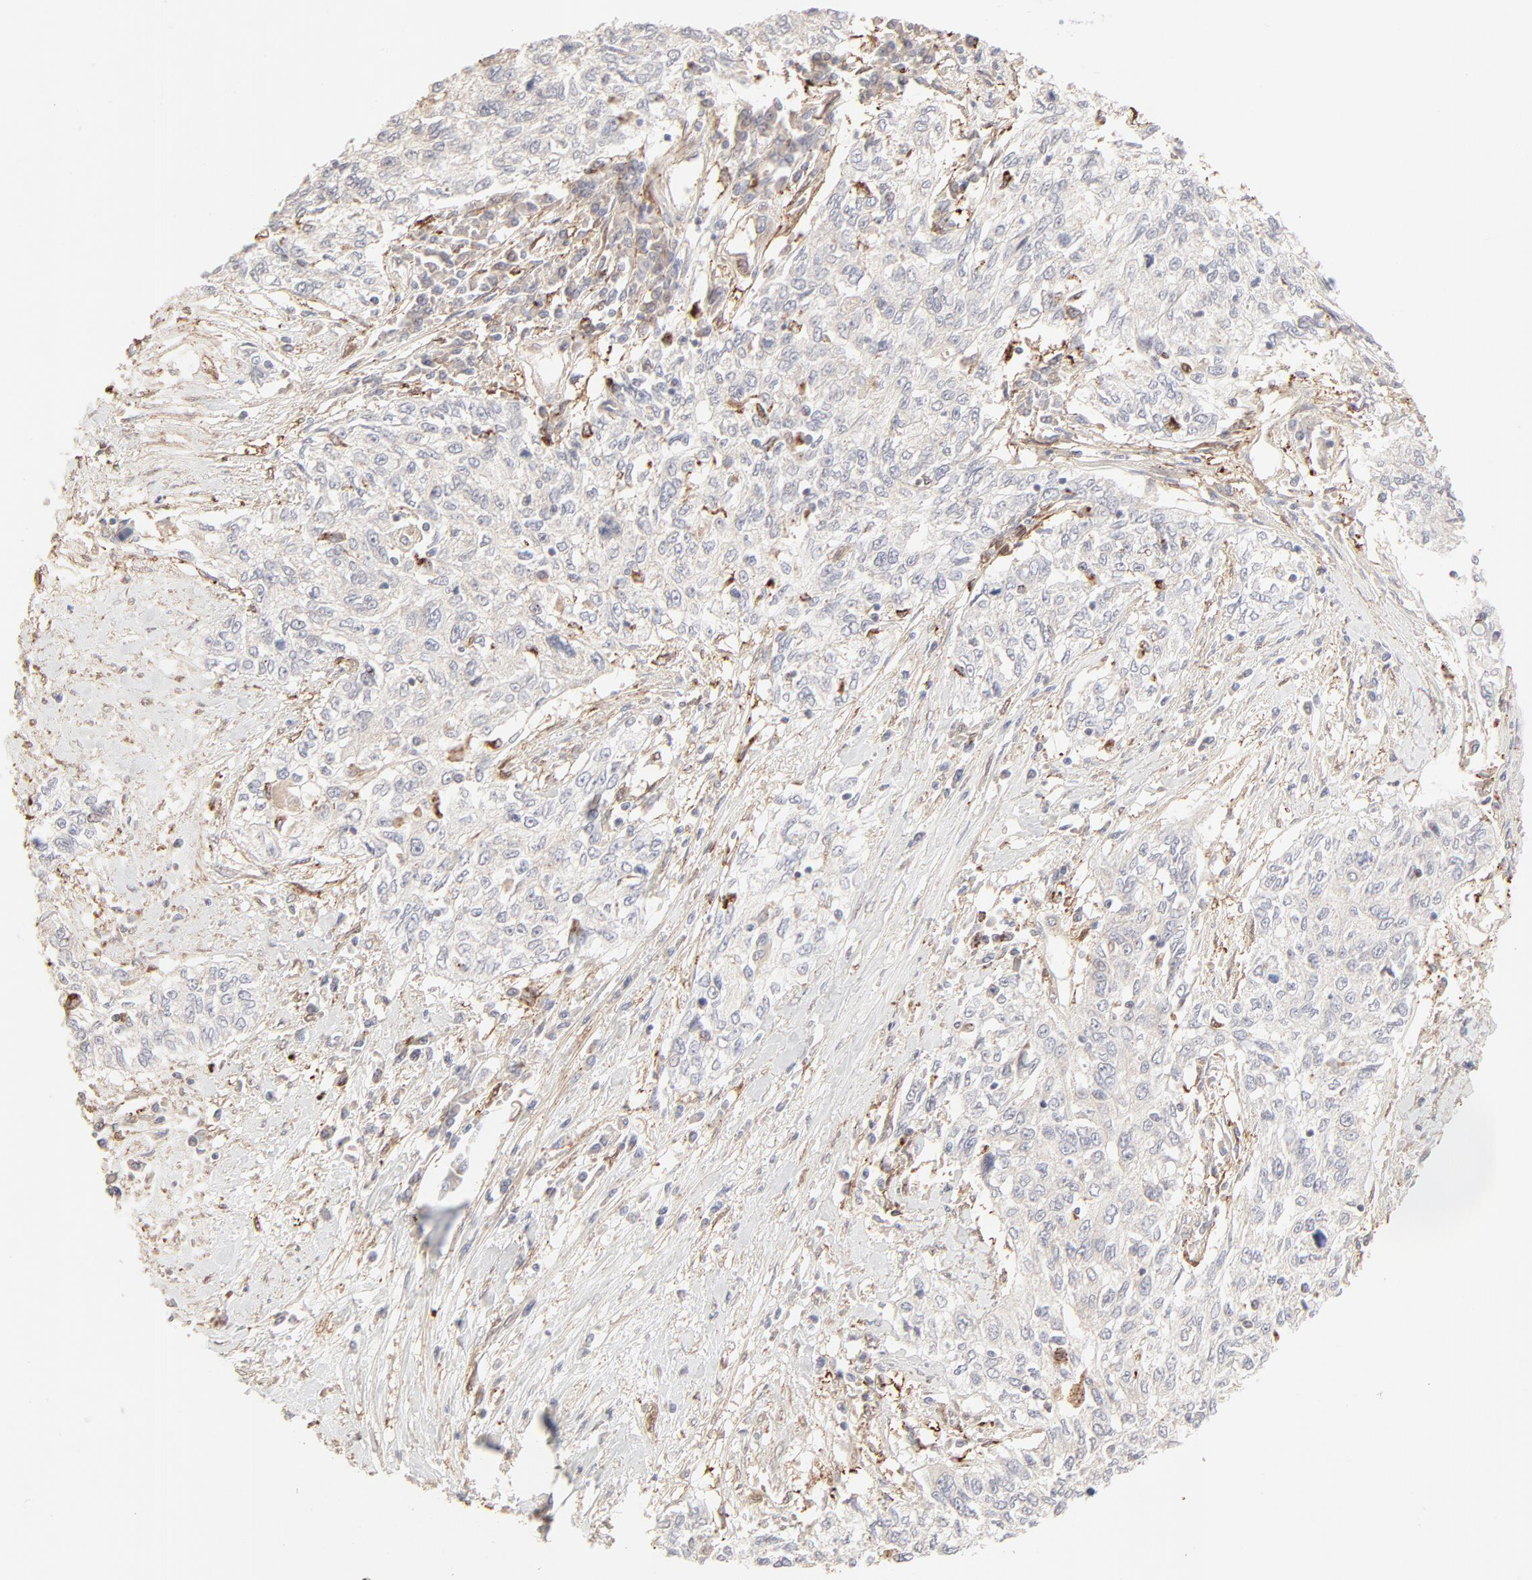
{"staining": {"intensity": "negative", "quantity": "none", "location": "none"}, "tissue": "cervical cancer", "cell_type": "Tumor cells", "image_type": "cancer", "snomed": [{"axis": "morphology", "description": "Squamous cell carcinoma, NOS"}, {"axis": "topography", "description": "Cervix"}], "caption": "Tumor cells are negative for protein expression in human cervical squamous cell carcinoma. The staining is performed using DAB brown chromogen with nuclei counter-stained in using hematoxylin.", "gene": "LGALS2", "patient": {"sex": "female", "age": 57}}